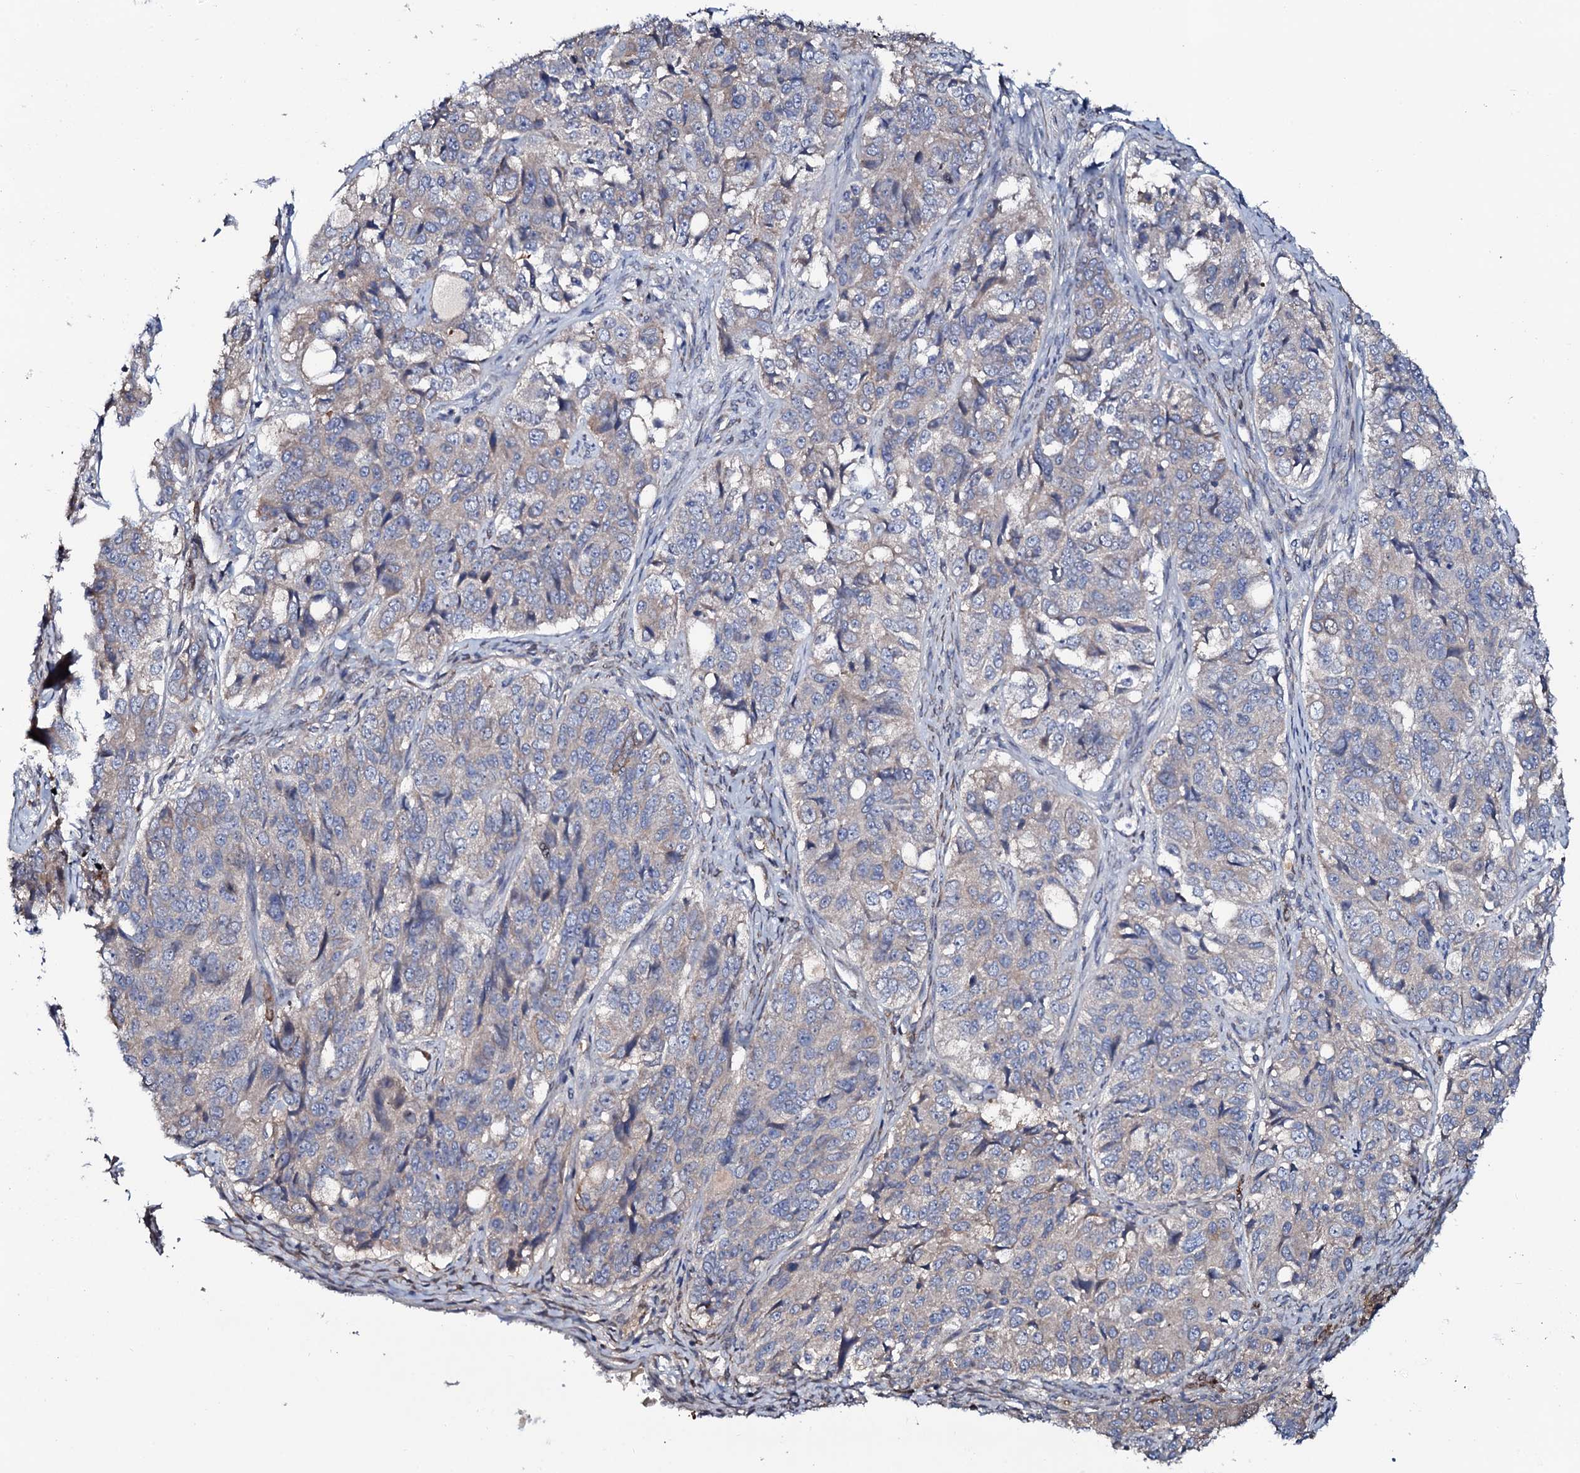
{"staining": {"intensity": "weak", "quantity": "25%-75%", "location": "cytoplasmic/membranous"}, "tissue": "ovarian cancer", "cell_type": "Tumor cells", "image_type": "cancer", "snomed": [{"axis": "morphology", "description": "Carcinoma, endometroid"}, {"axis": "topography", "description": "Ovary"}], "caption": "Immunohistochemistry (IHC) (DAB (3,3'-diaminobenzidine)) staining of human ovarian endometroid carcinoma exhibits weak cytoplasmic/membranous protein staining in about 25%-75% of tumor cells.", "gene": "PPP1R3D", "patient": {"sex": "female", "age": 51}}